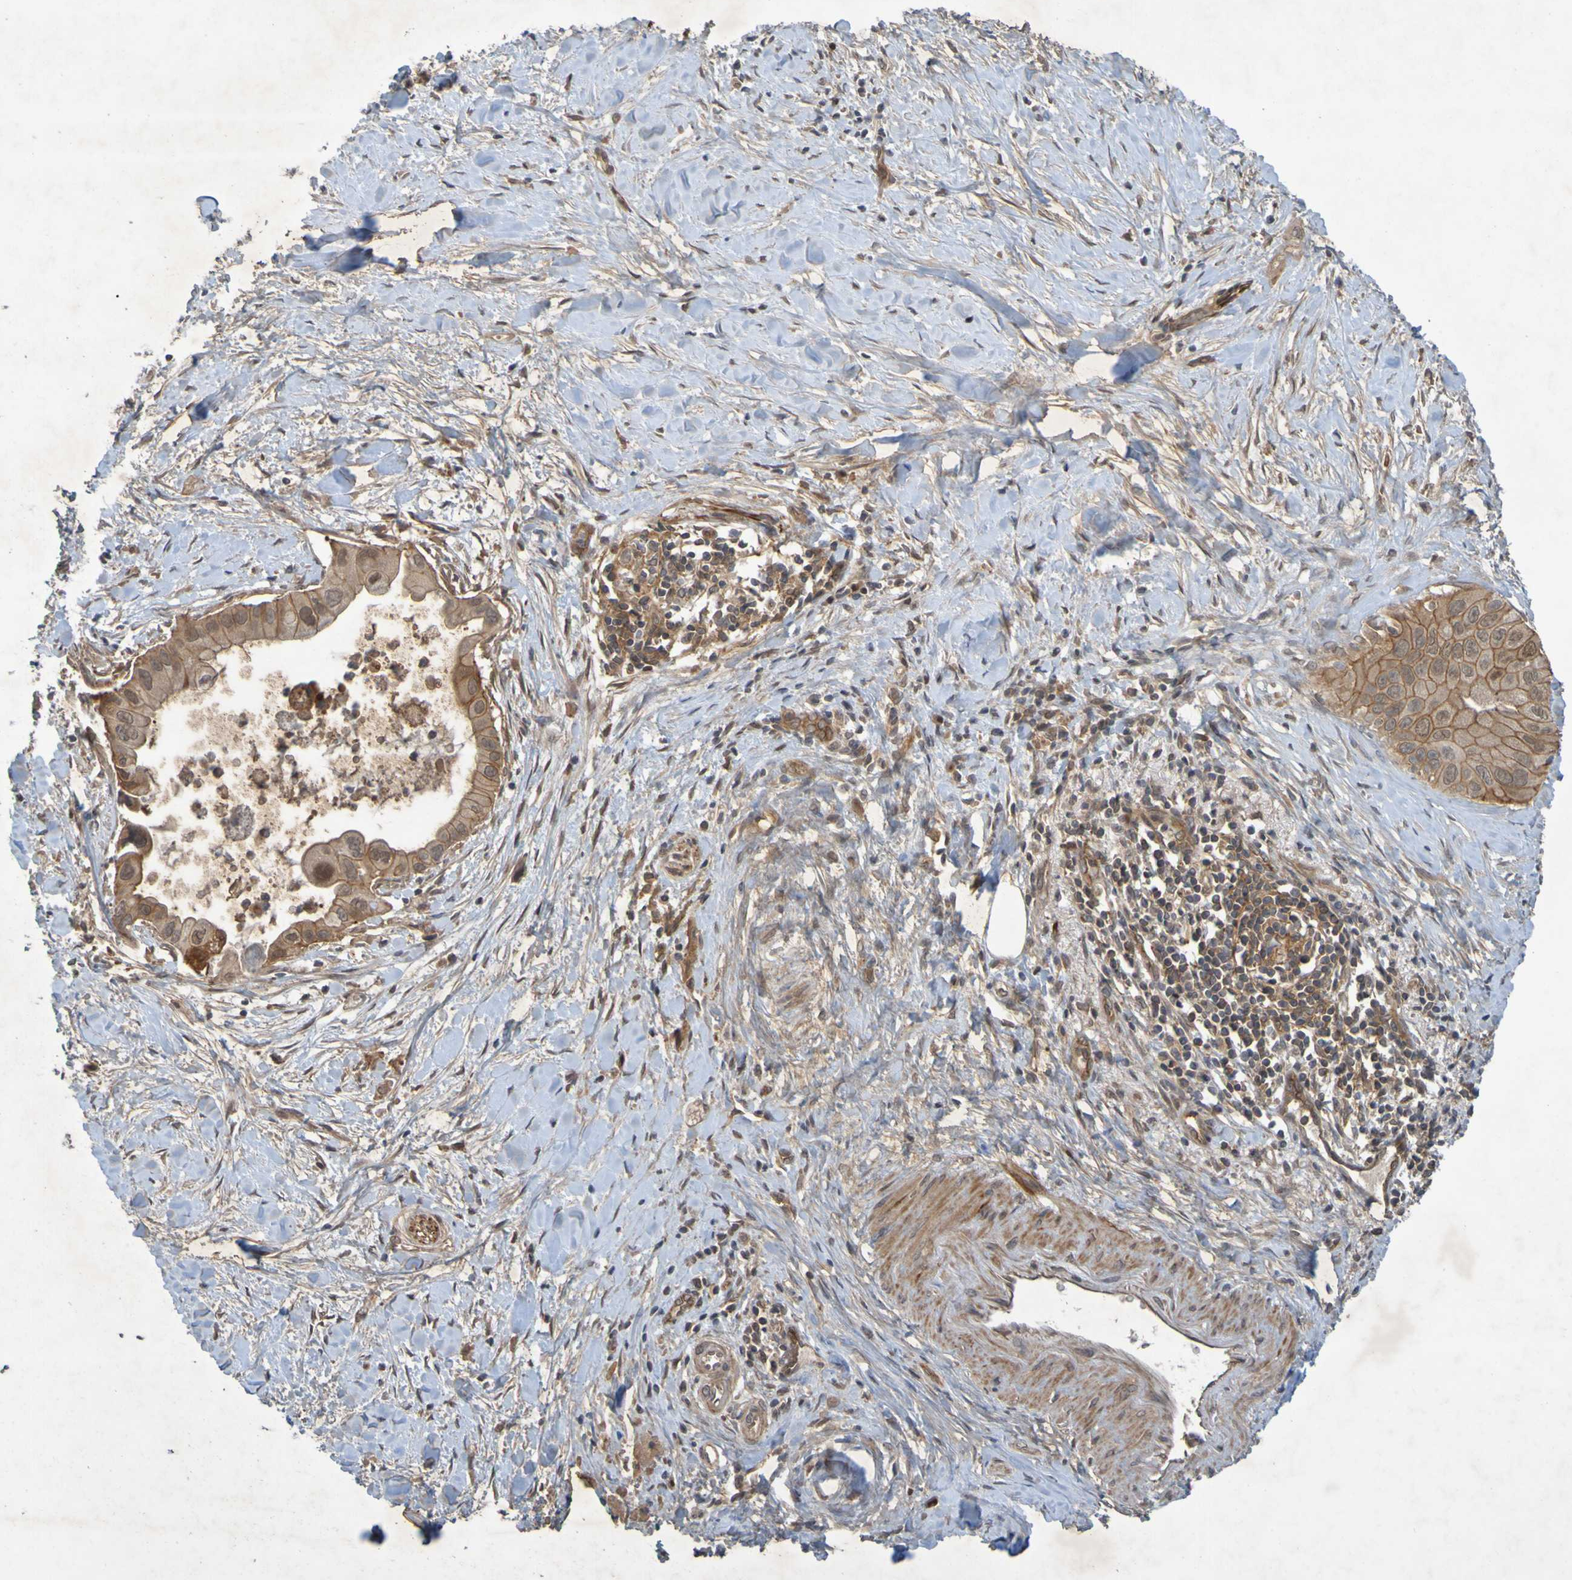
{"staining": {"intensity": "moderate", "quantity": ">75%", "location": "cytoplasmic/membranous,nuclear"}, "tissue": "pancreatic cancer", "cell_type": "Tumor cells", "image_type": "cancer", "snomed": [{"axis": "morphology", "description": "Adenocarcinoma, NOS"}, {"axis": "topography", "description": "Pancreas"}], "caption": "Immunohistochemistry of human pancreatic cancer demonstrates medium levels of moderate cytoplasmic/membranous and nuclear positivity in about >75% of tumor cells.", "gene": "ARHGEF11", "patient": {"sex": "male", "age": 55}}